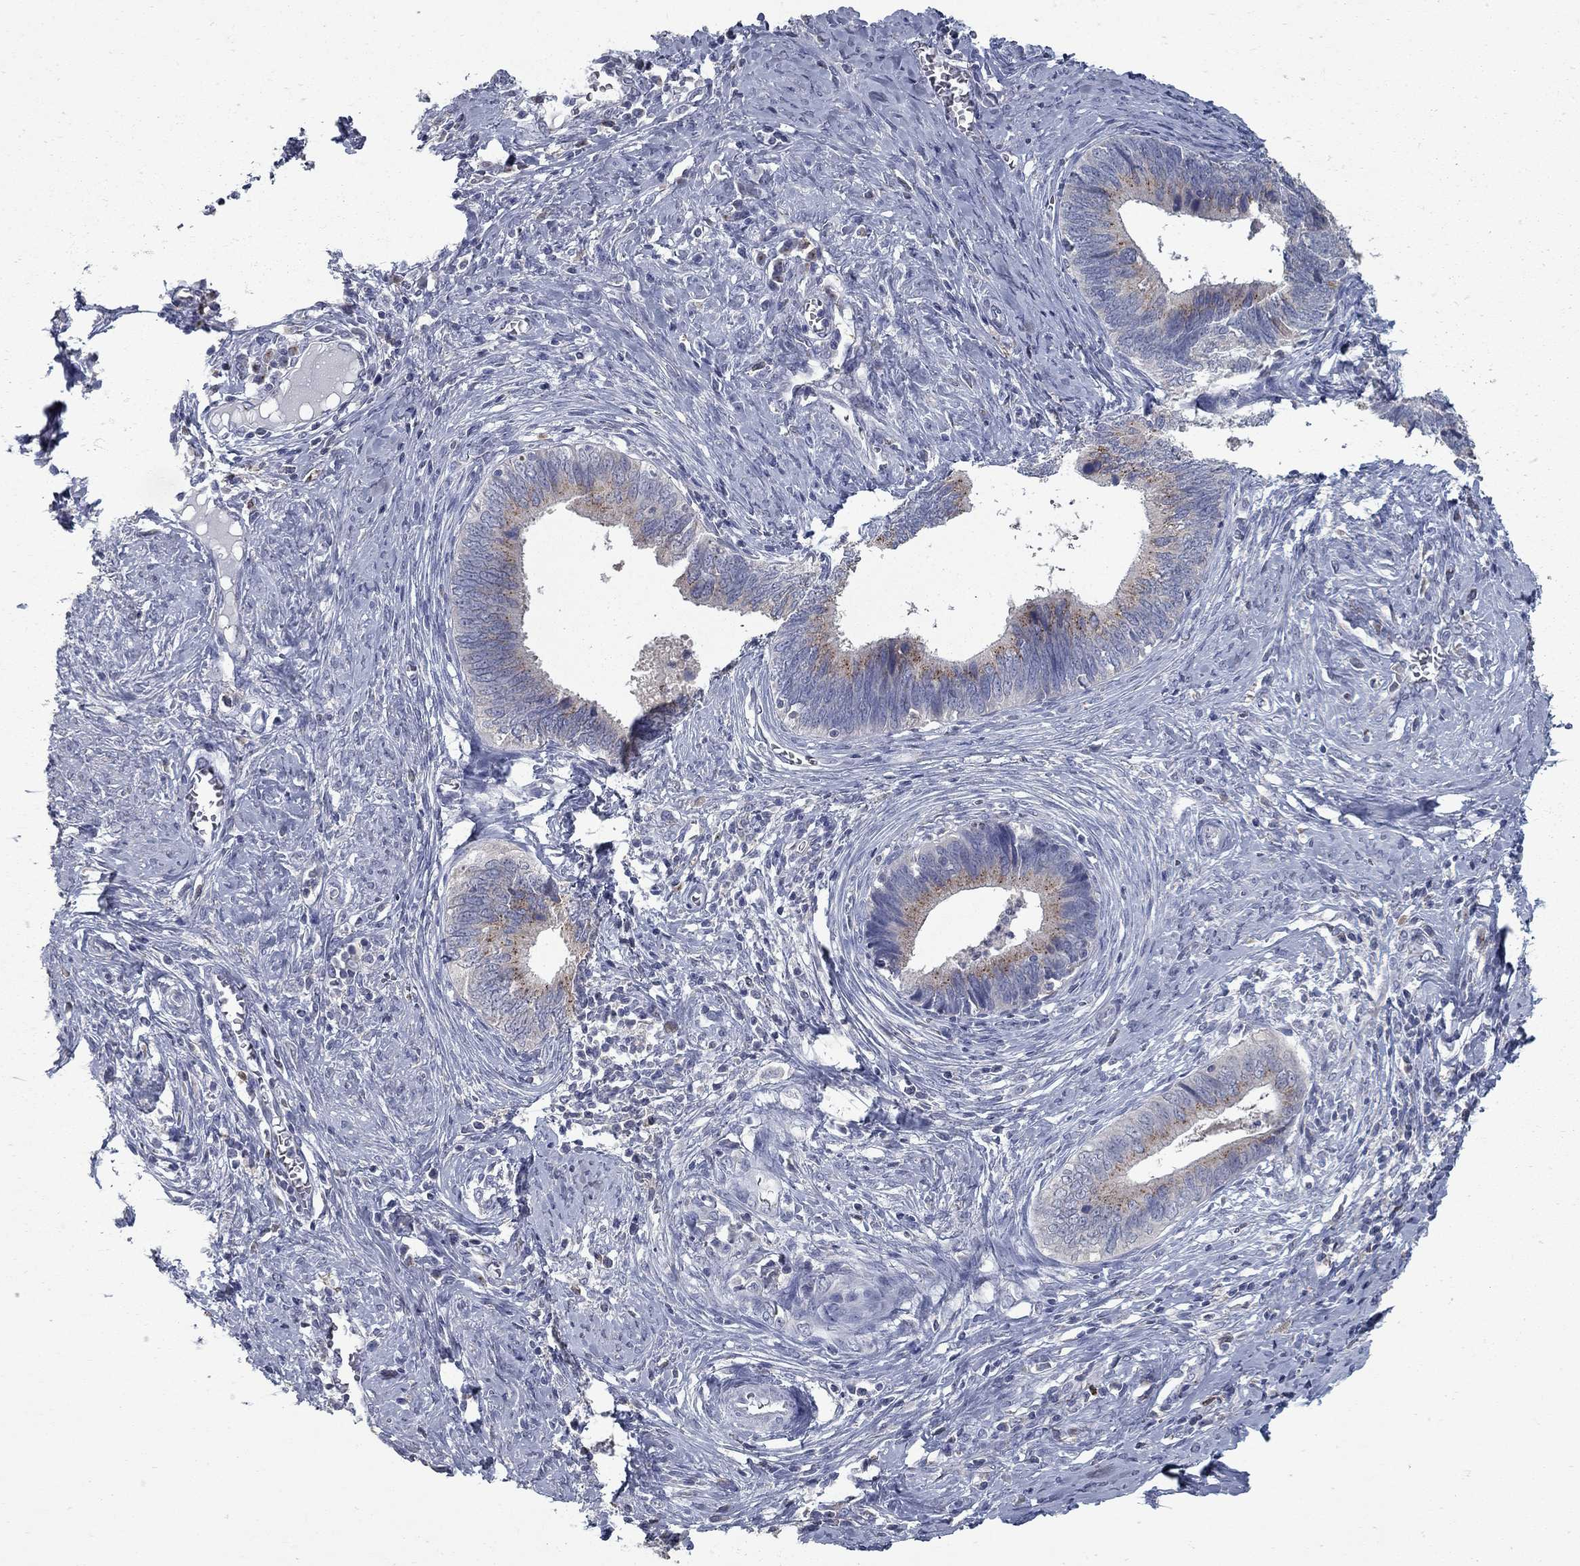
{"staining": {"intensity": "moderate", "quantity": "25%-75%", "location": "cytoplasmic/membranous"}, "tissue": "cervical cancer", "cell_type": "Tumor cells", "image_type": "cancer", "snomed": [{"axis": "morphology", "description": "Adenocarcinoma, NOS"}, {"axis": "topography", "description": "Cervix"}], "caption": "There is medium levels of moderate cytoplasmic/membranous positivity in tumor cells of cervical adenocarcinoma, as demonstrated by immunohistochemical staining (brown color).", "gene": "KIAA0319L", "patient": {"sex": "female", "age": 42}}